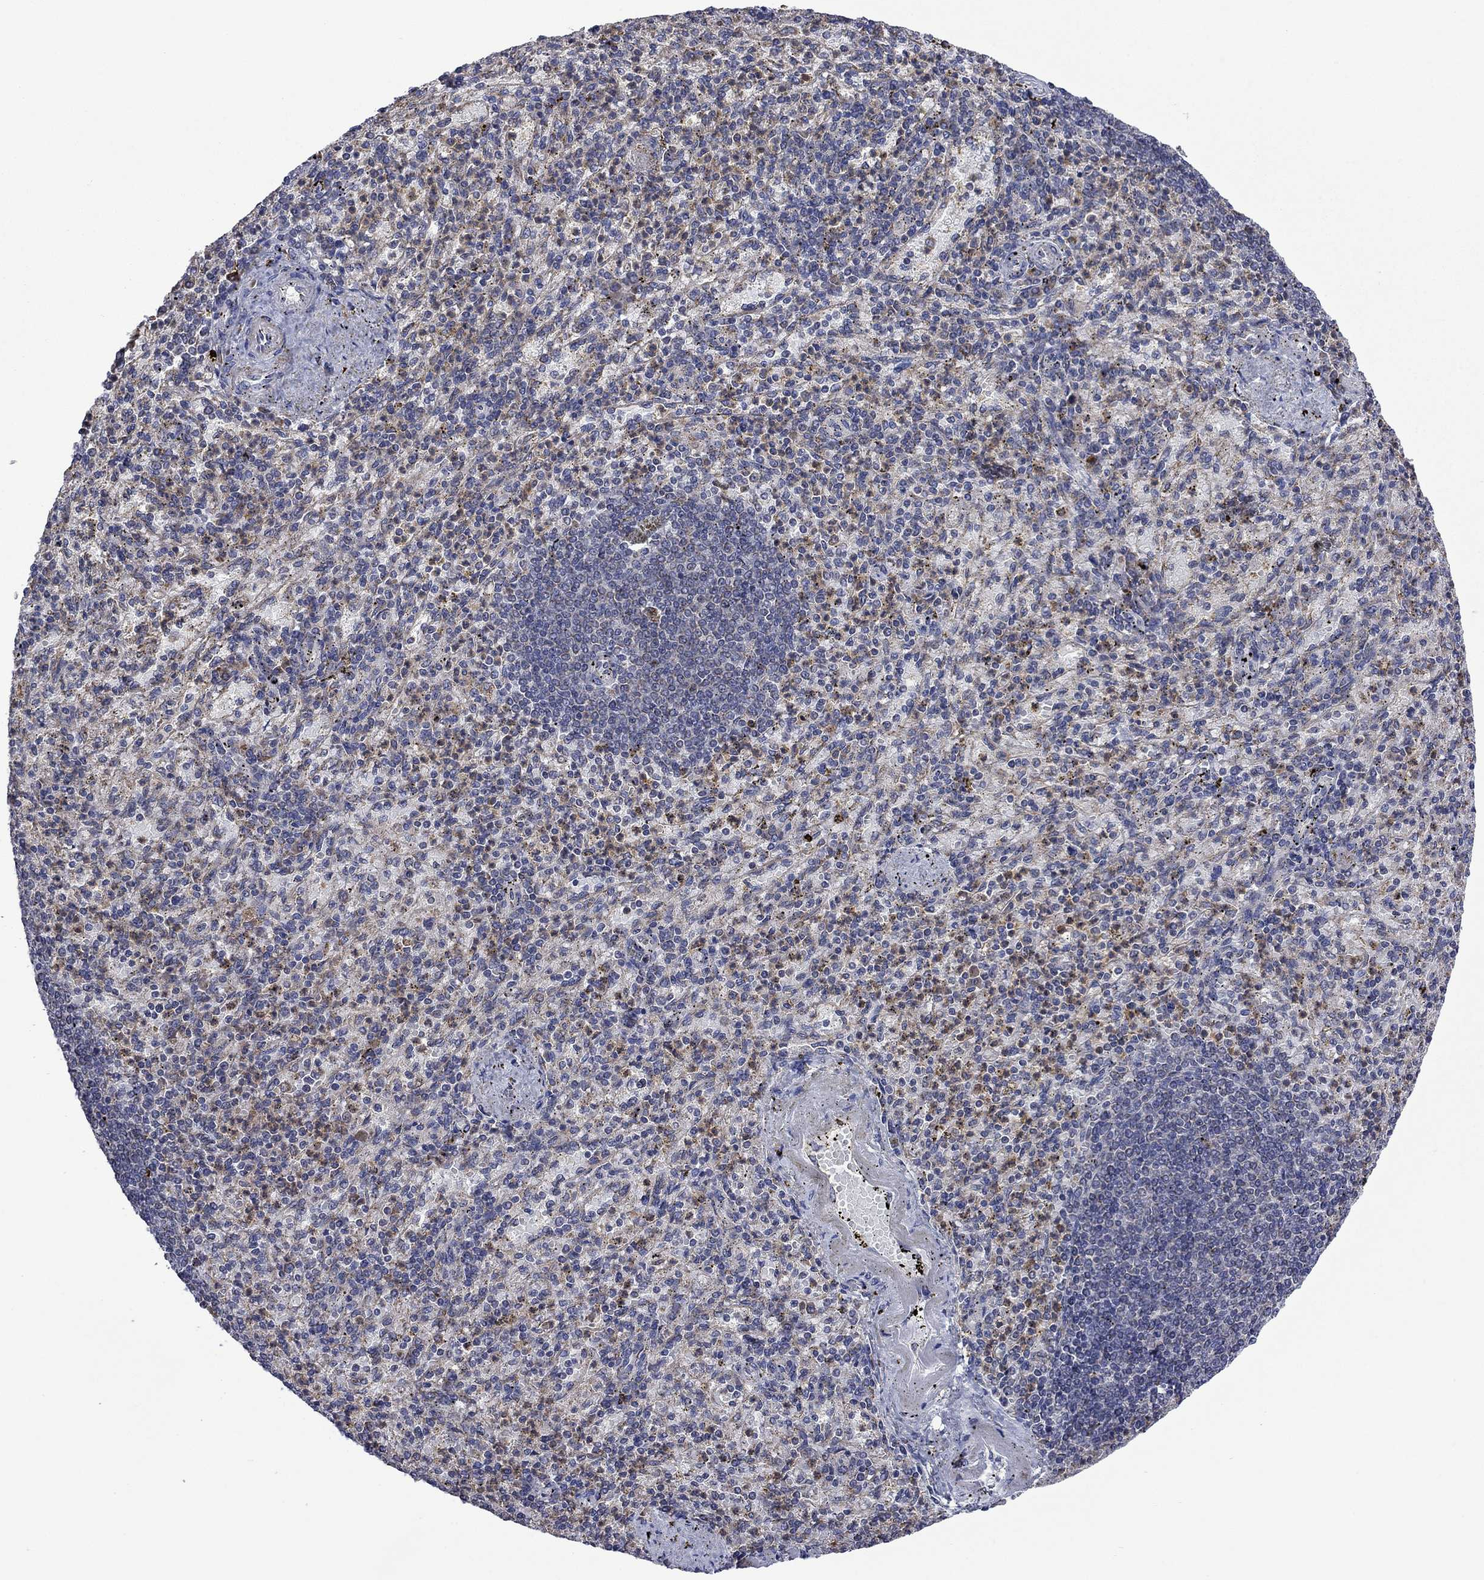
{"staining": {"intensity": "negative", "quantity": "none", "location": "none"}, "tissue": "spleen", "cell_type": "Cells in red pulp", "image_type": "normal", "snomed": [{"axis": "morphology", "description": "Normal tissue, NOS"}, {"axis": "topography", "description": "Spleen"}], "caption": "Immunohistochemistry (IHC) of unremarkable human spleen displays no expression in cells in red pulp. (DAB (3,3'-diaminobenzidine) immunohistochemistry (IHC) visualized using brightfield microscopy, high magnification).", "gene": "FURIN", "patient": {"sex": "female", "age": 74}}